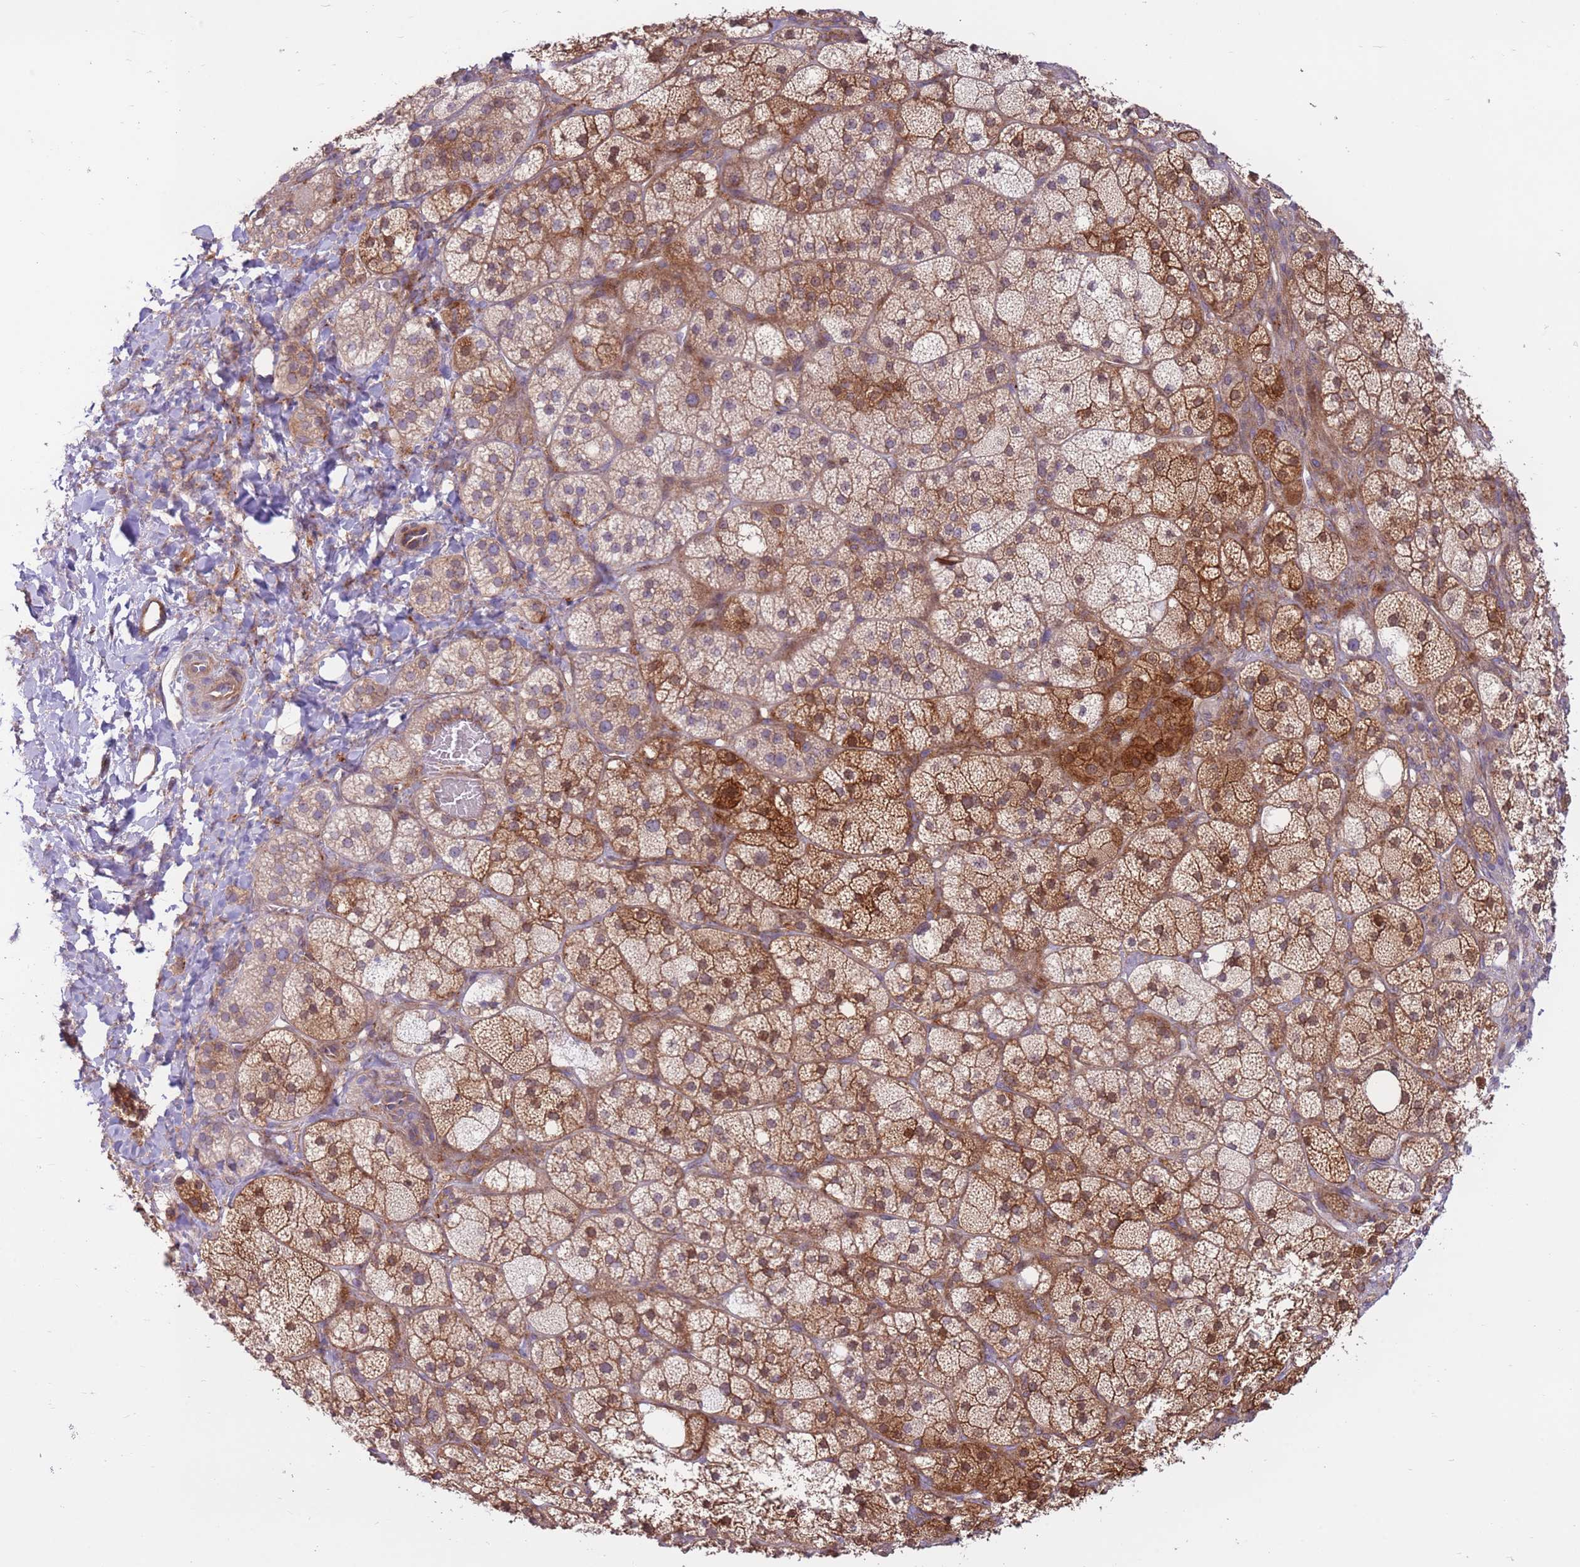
{"staining": {"intensity": "strong", "quantity": ">75%", "location": "cytoplasmic/membranous"}, "tissue": "adrenal gland", "cell_type": "Glandular cells", "image_type": "normal", "snomed": [{"axis": "morphology", "description": "Normal tissue, NOS"}, {"axis": "topography", "description": "Adrenal gland"}], "caption": "Immunohistochemical staining of normal adrenal gland shows strong cytoplasmic/membranous protein expression in approximately >75% of glandular cells.", "gene": "DDX19B", "patient": {"sex": "male", "age": 61}}